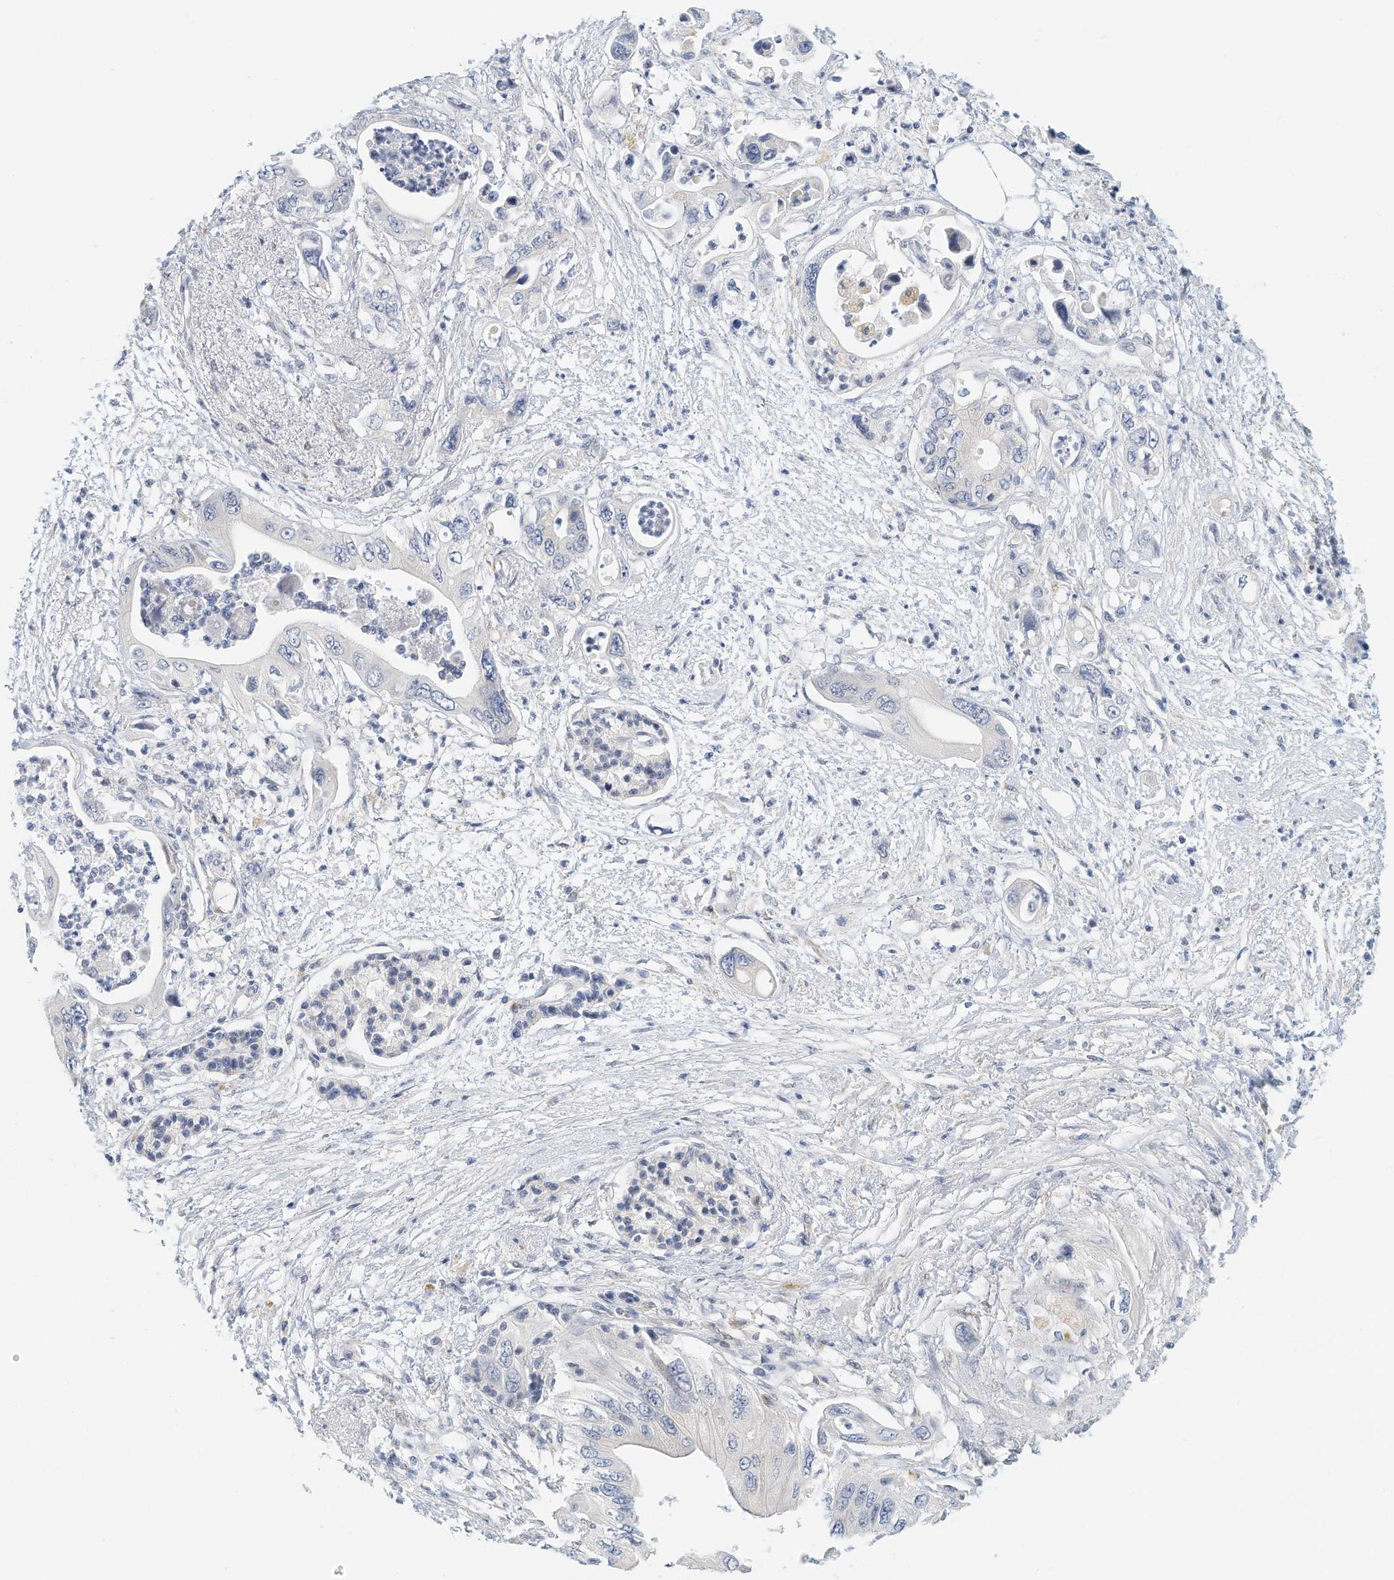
{"staining": {"intensity": "negative", "quantity": "none", "location": "none"}, "tissue": "pancreatic cancer", "cell_type": "Tumor cells", "image_type": "cancer", "snomed": [{"axis": "morphology", "description": "Adenocarcinoma, NOS"}, {"axis": "topography", "description": "Pancreas"}], "caption": "Immunohistochemistry (IHC) of human pancreatic cancer (adenocarcinoma) displays no staining in tumor cells.", "gene": "ARHGAP28", "patient": {"sex": "male", "age": 66}}